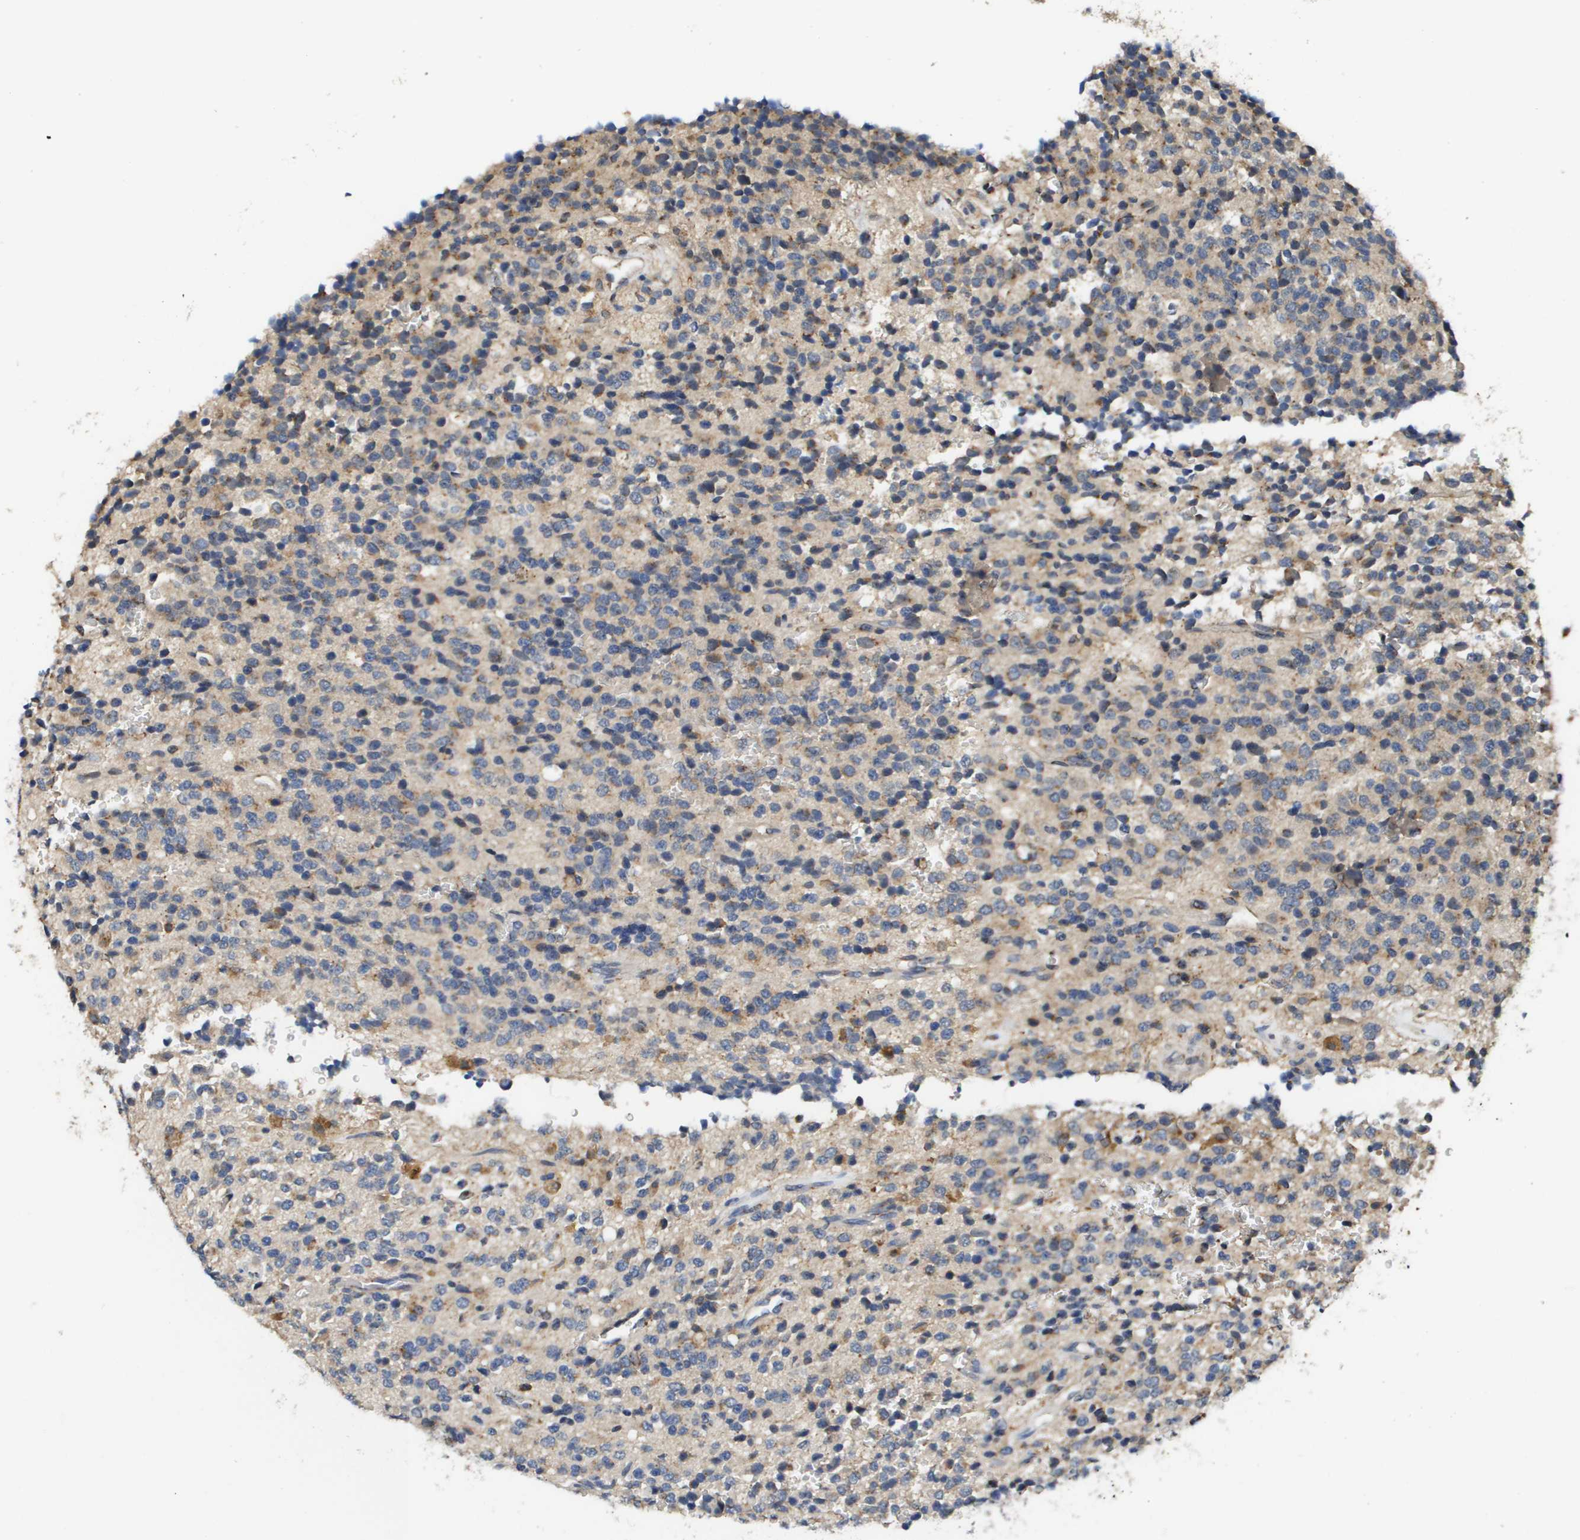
{"staining": {"intensity": "weak", "quantity": "<25%", "location": "cytoplasmic/membranous"}, "tissue": "glioma", "cell_type": "Tumor cells", "image_type": "cancer", "snomed": [{"axis": "morphology", "description": "Glioma, malignant, High grade"}, {"axis": "topography", "description": "pancreas cauda"}], "caption": "High magnification brightfield microscopy of glioma stained with DAB (brown) and counterstained with hematoxylin (blue): tumor cells show no significant staining.", "gene": "PCK1", "patient": {"sex": "male", "age": 60}}